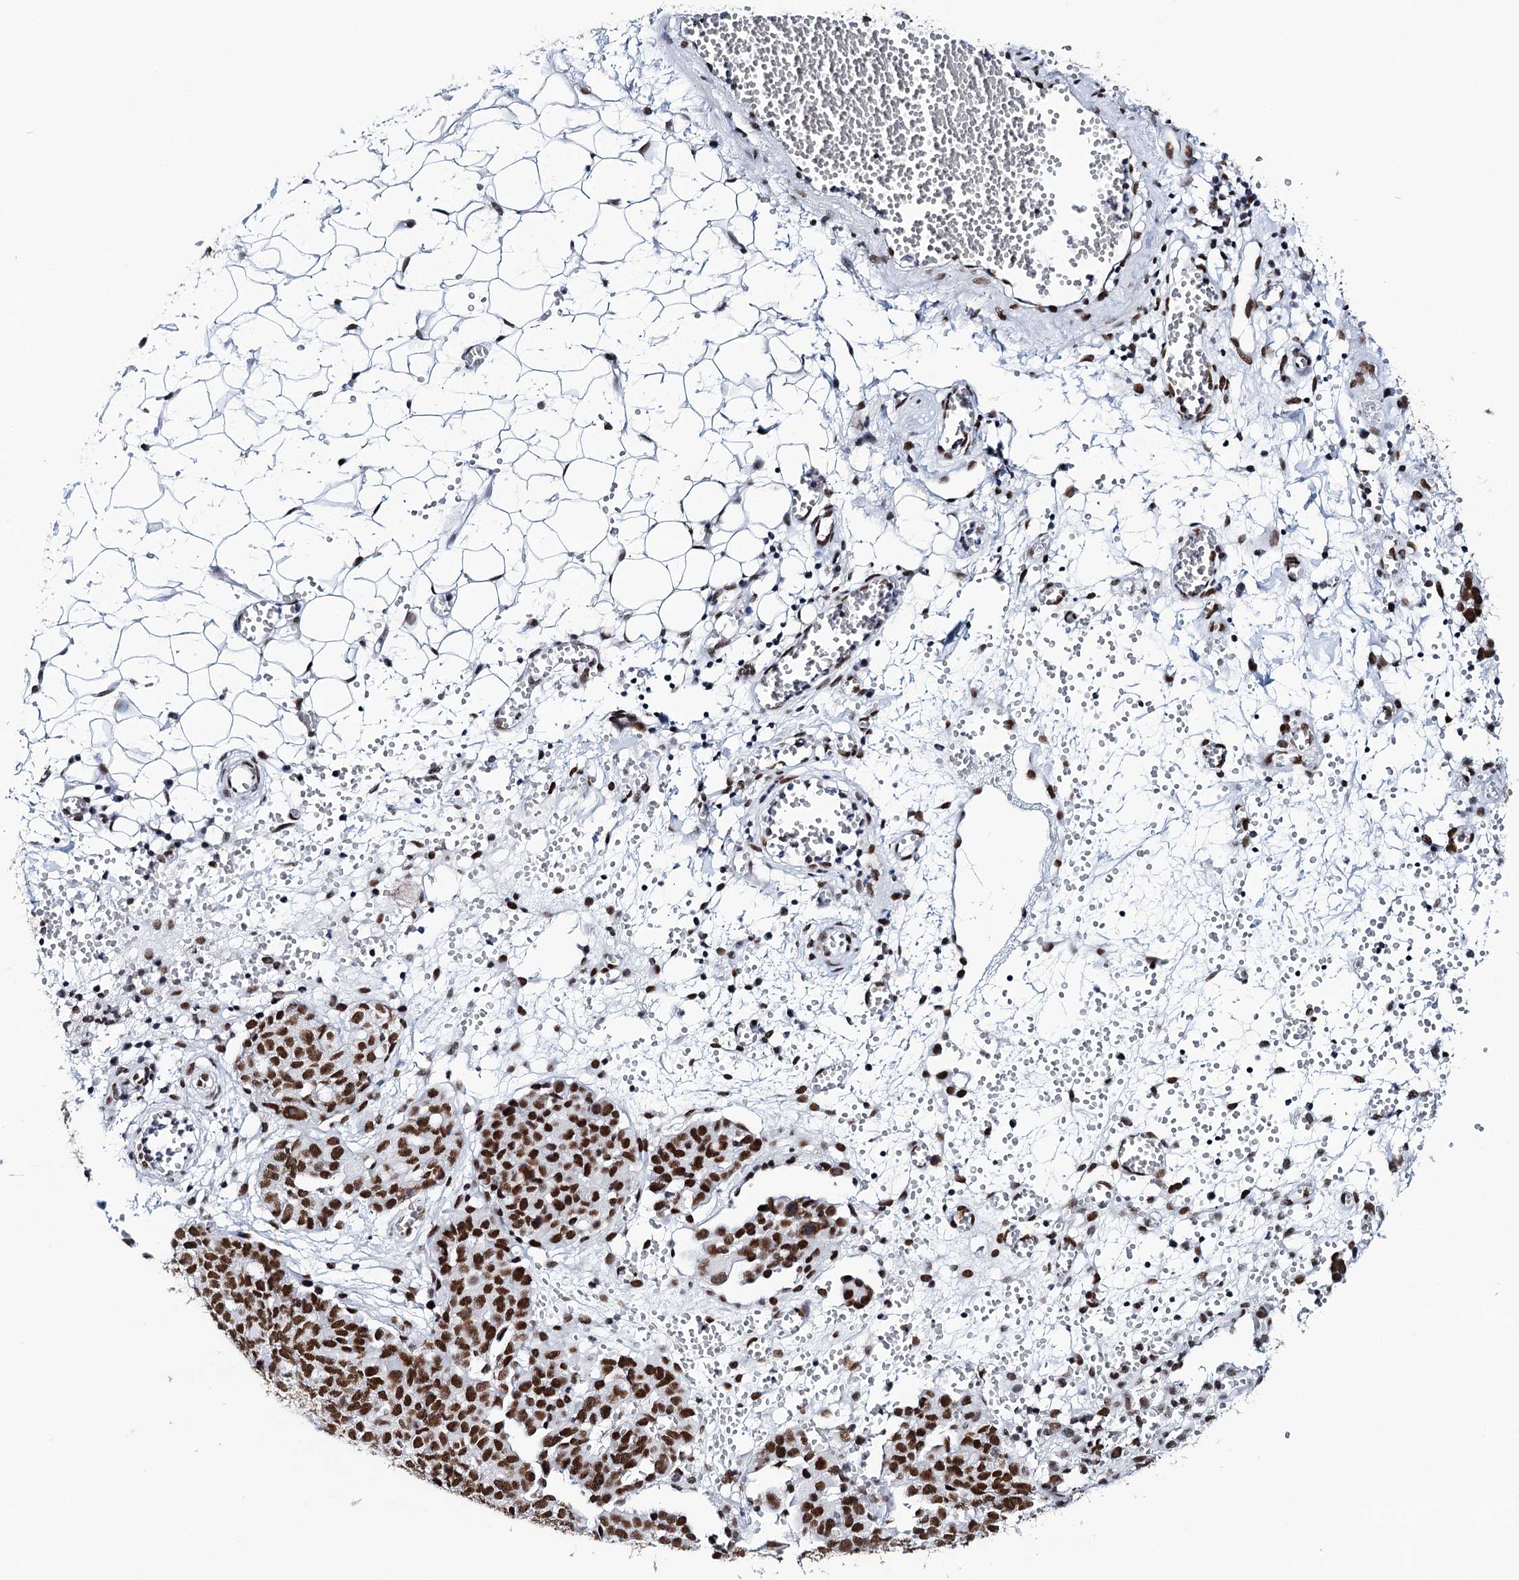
{"staining": {"intensity": "strong", "quantity": ">75%", "location": "nuclear"}, "tissue": "ovarian cancer", "cell_type": "Tumor cells", "image_type": "cancer", "snomed": [{"axis": "morphology", "description": "Cystadenocarcinoma, serous, NOS"}, {"axis": "topography", "description": "Soft tissue"}, {"axis": "topography", "description": "Ovary"}], "caption": "Ovarian cancer (serous cystadenocarcinoma) stained with IHC displays strong nuclear staining in about >75% of tumor cells. The staining was performed using DAB, with brown indicating positive protein expression. Nuclei are stained blue with hematoxylin.", "gene": "MATR3", "patient": {"sex": "female", "age": 57}}